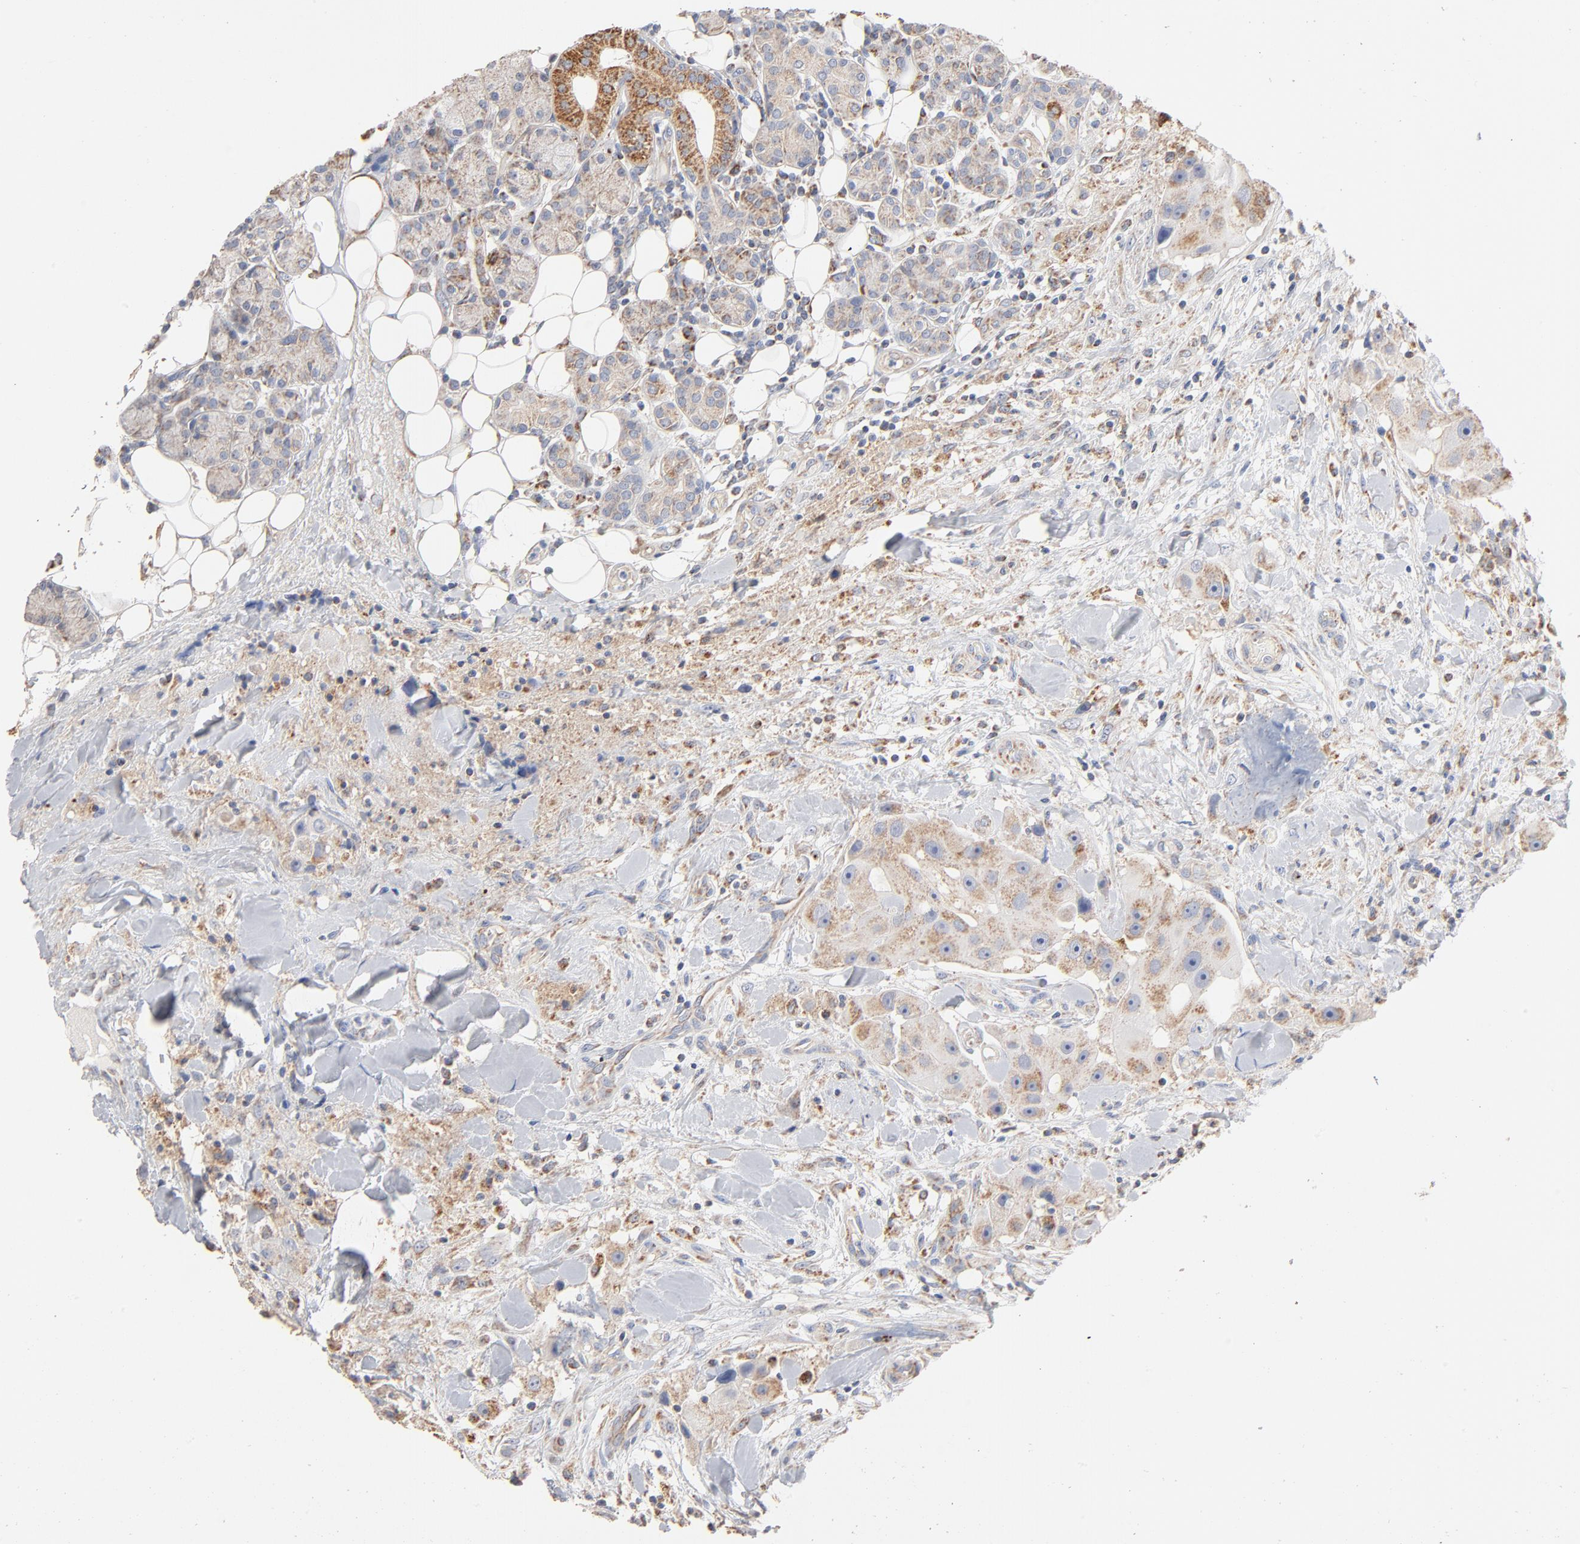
{"staining": {"intensity": "moderate", "quantity": ">75%", "location": "cytoplasmic/membranous"}, "tissue": "head and neck cancer", "cell_type": "Tumor cells", "image_type": "cancer", "snomed": [{"axis": "morphology", "description": "Normal tissue, NOS"}, {"axis": "morphology", "description": "Adenocarcinoma, NOS"}, {"axis": "topography", "description": "Salivary gland"}, {"axis": "topography", "description": "Head-Neck"}], "caption": "A brown stain shows moderate cytoplasmic/membranous expression of a protein in head and neck cancer (adenocarcinoma) tumor cells.", "gene": "UQCRC1", "patient": {"sex": "male", "age": 80}}